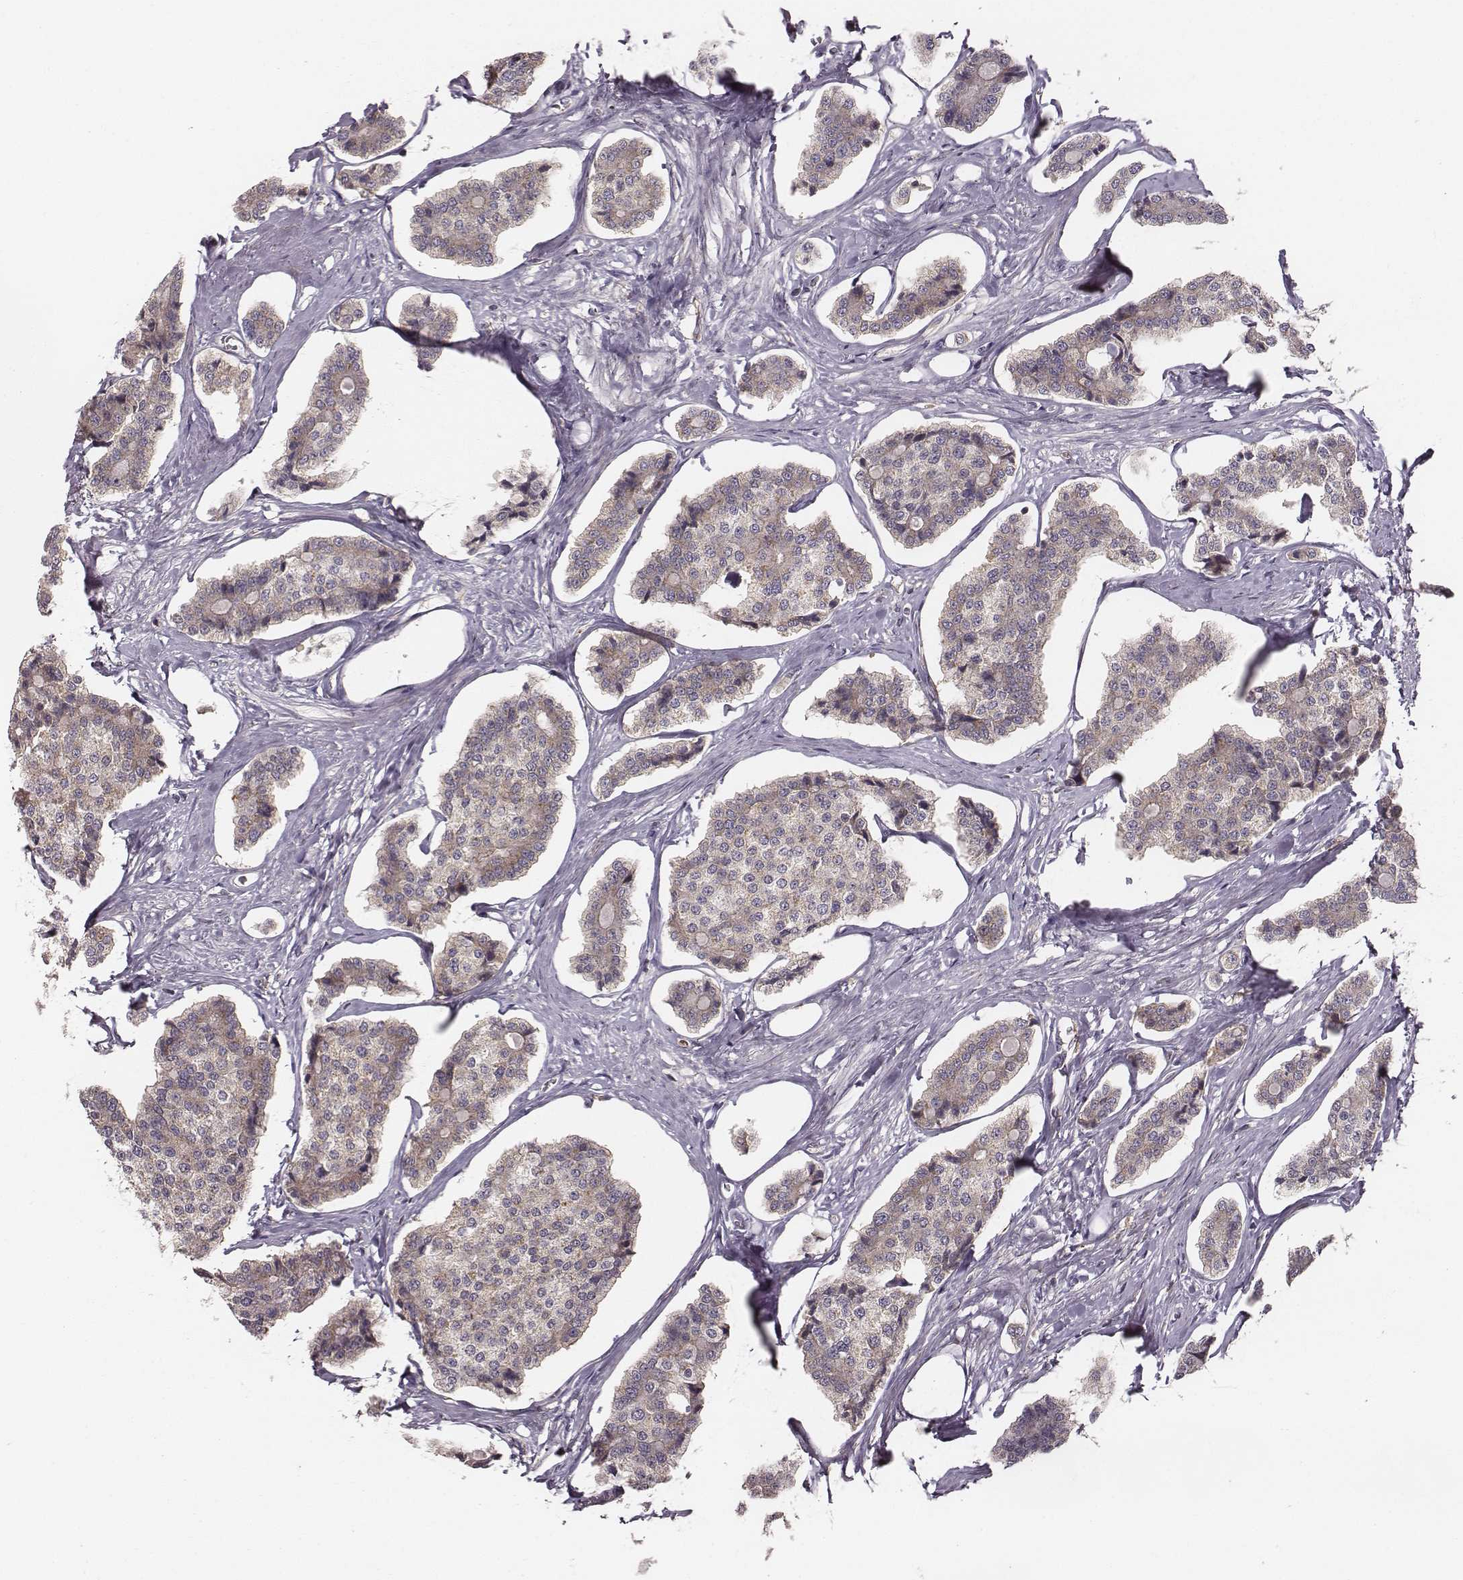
{"staining": {"intensity": "weak", "quantity": ">75%", "location": "cytoplasmic/membranous"}, "tissue": "carcinoid", "cell_type": "Tumor cells", "image_type": "cancer", "snomed": [{"axis": "morphology", "description": "Carcinoid, malignant, NOS"}, {"axis": "topography", "description": "Small intestine"}], "caption": "This is a micrograph of immunohistochemistry (IHC) staining of carcinoid, which shows weak staining in the cytoplasmic/membranous of tumor cells.", "gene": "VPS26A", "patient": {"sex": "female", "age": 65}}